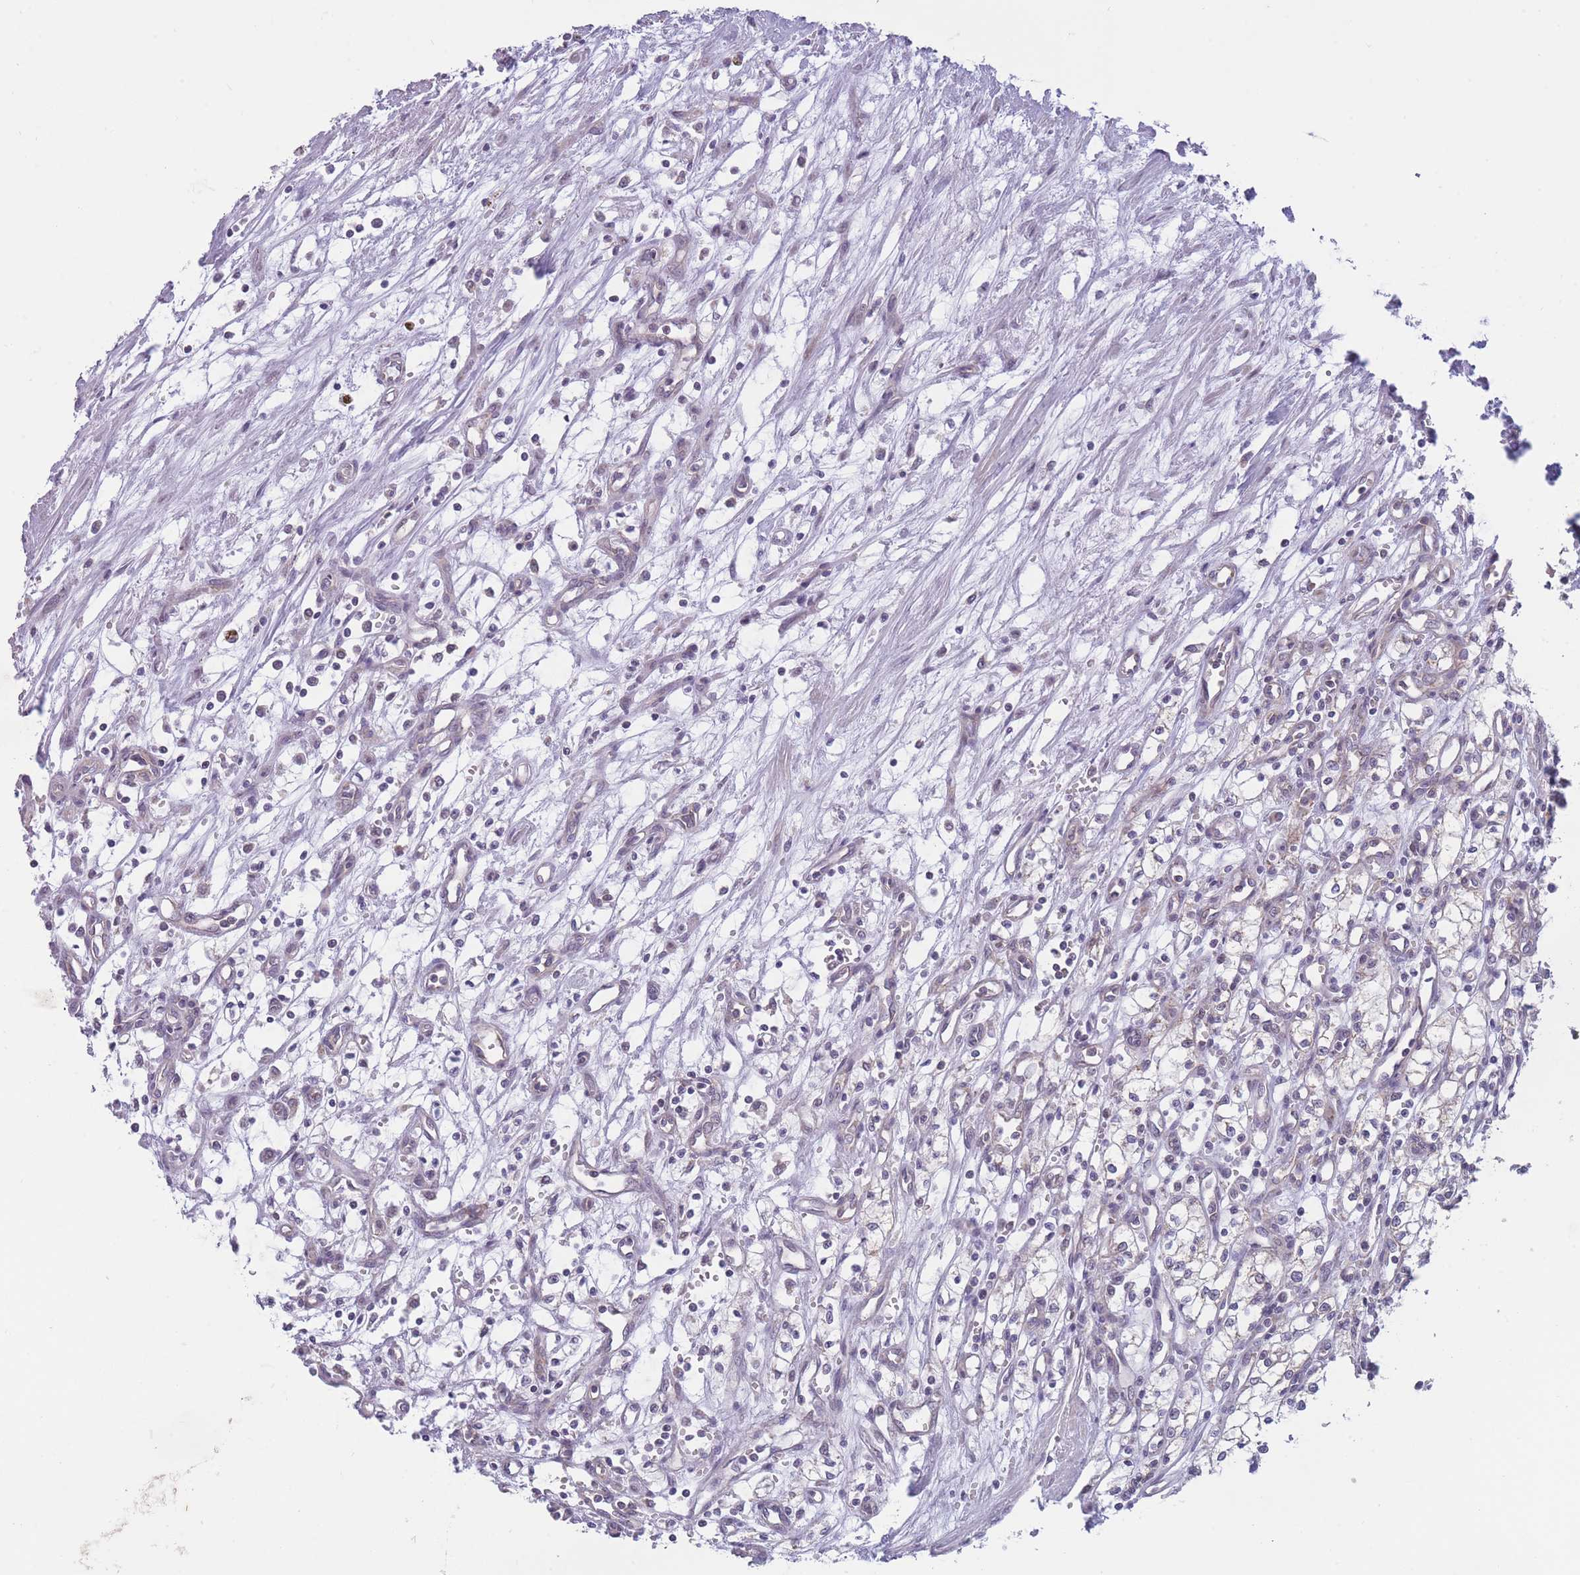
{"staining": {"intensity": "negative", "quantity": "none", "location": "none"}, "tissue": "renal cancer", "cell_type": "Tumor cells", "image_type": "cancer", "snomed": [{"axis": "morphology", "description": "Adenocarcinoma, NOS"}, {"axis": "topography", "description": "Kidney"}], "caption": "There is no significant positivity in tumor cells of adenocarcinoma (renal).", "gene": "MRPS18C", "patient": {"sex": "male", "age": 59}}